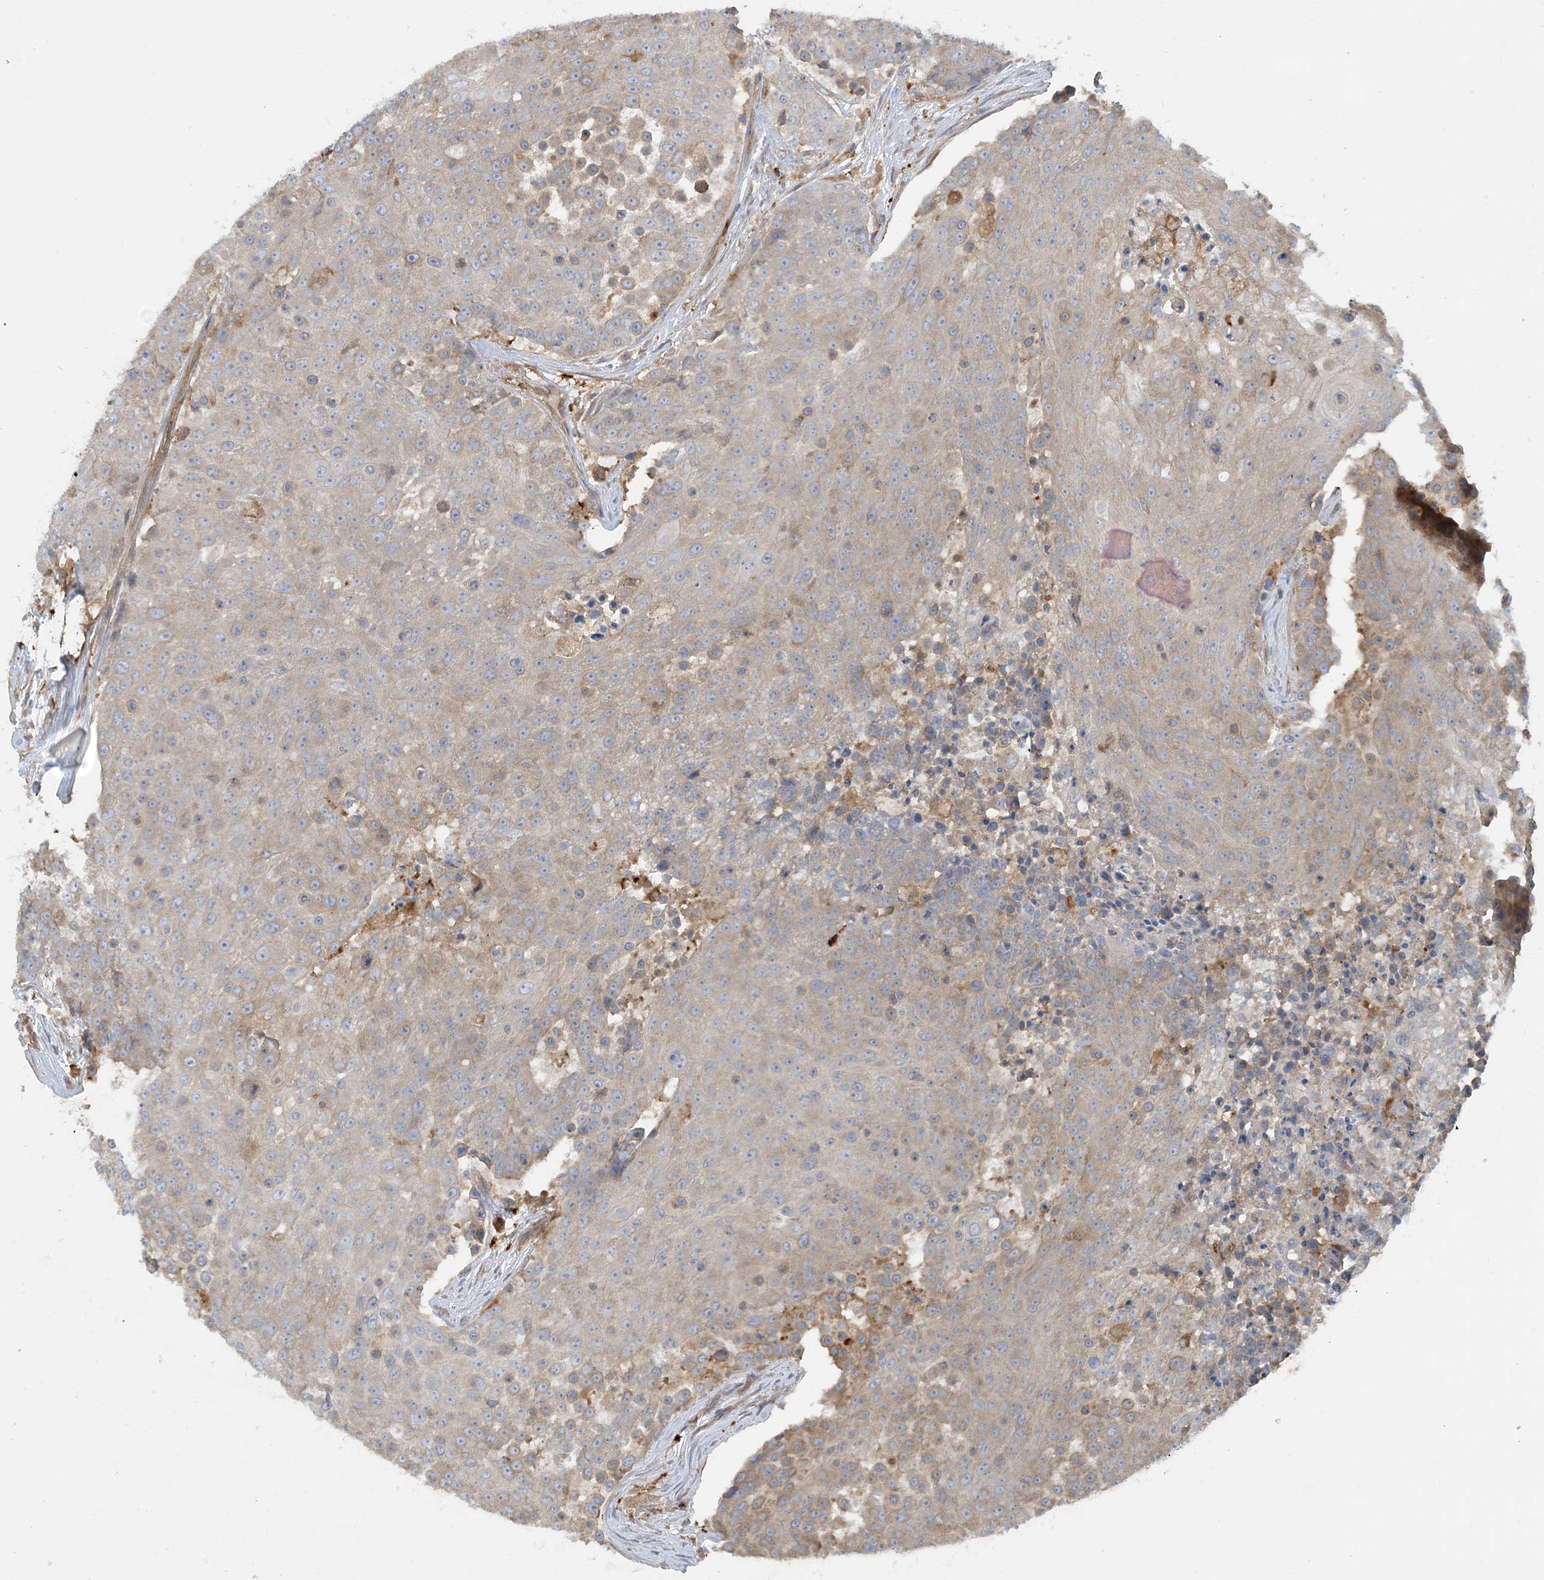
{"staining": {"intensity": "weak", "quantity": "<25%", "location": "cytoplasmic/membranous"}, "tissue": "urothelial cancer", "cell_type": "Tumor cells", "image_type": "cancer", "snomed": [{"axis": "morphology", "description": "Urothelial carcinoma, High grade"}, {"axis": "topography", "description": "Urinary bladder"}], "caption": "IHC of human high-grade urothelial carcinoma displays no expression in tumor cells.", "gene": "SFMBT2", "patient": {"sex": "female", "age": 63}}